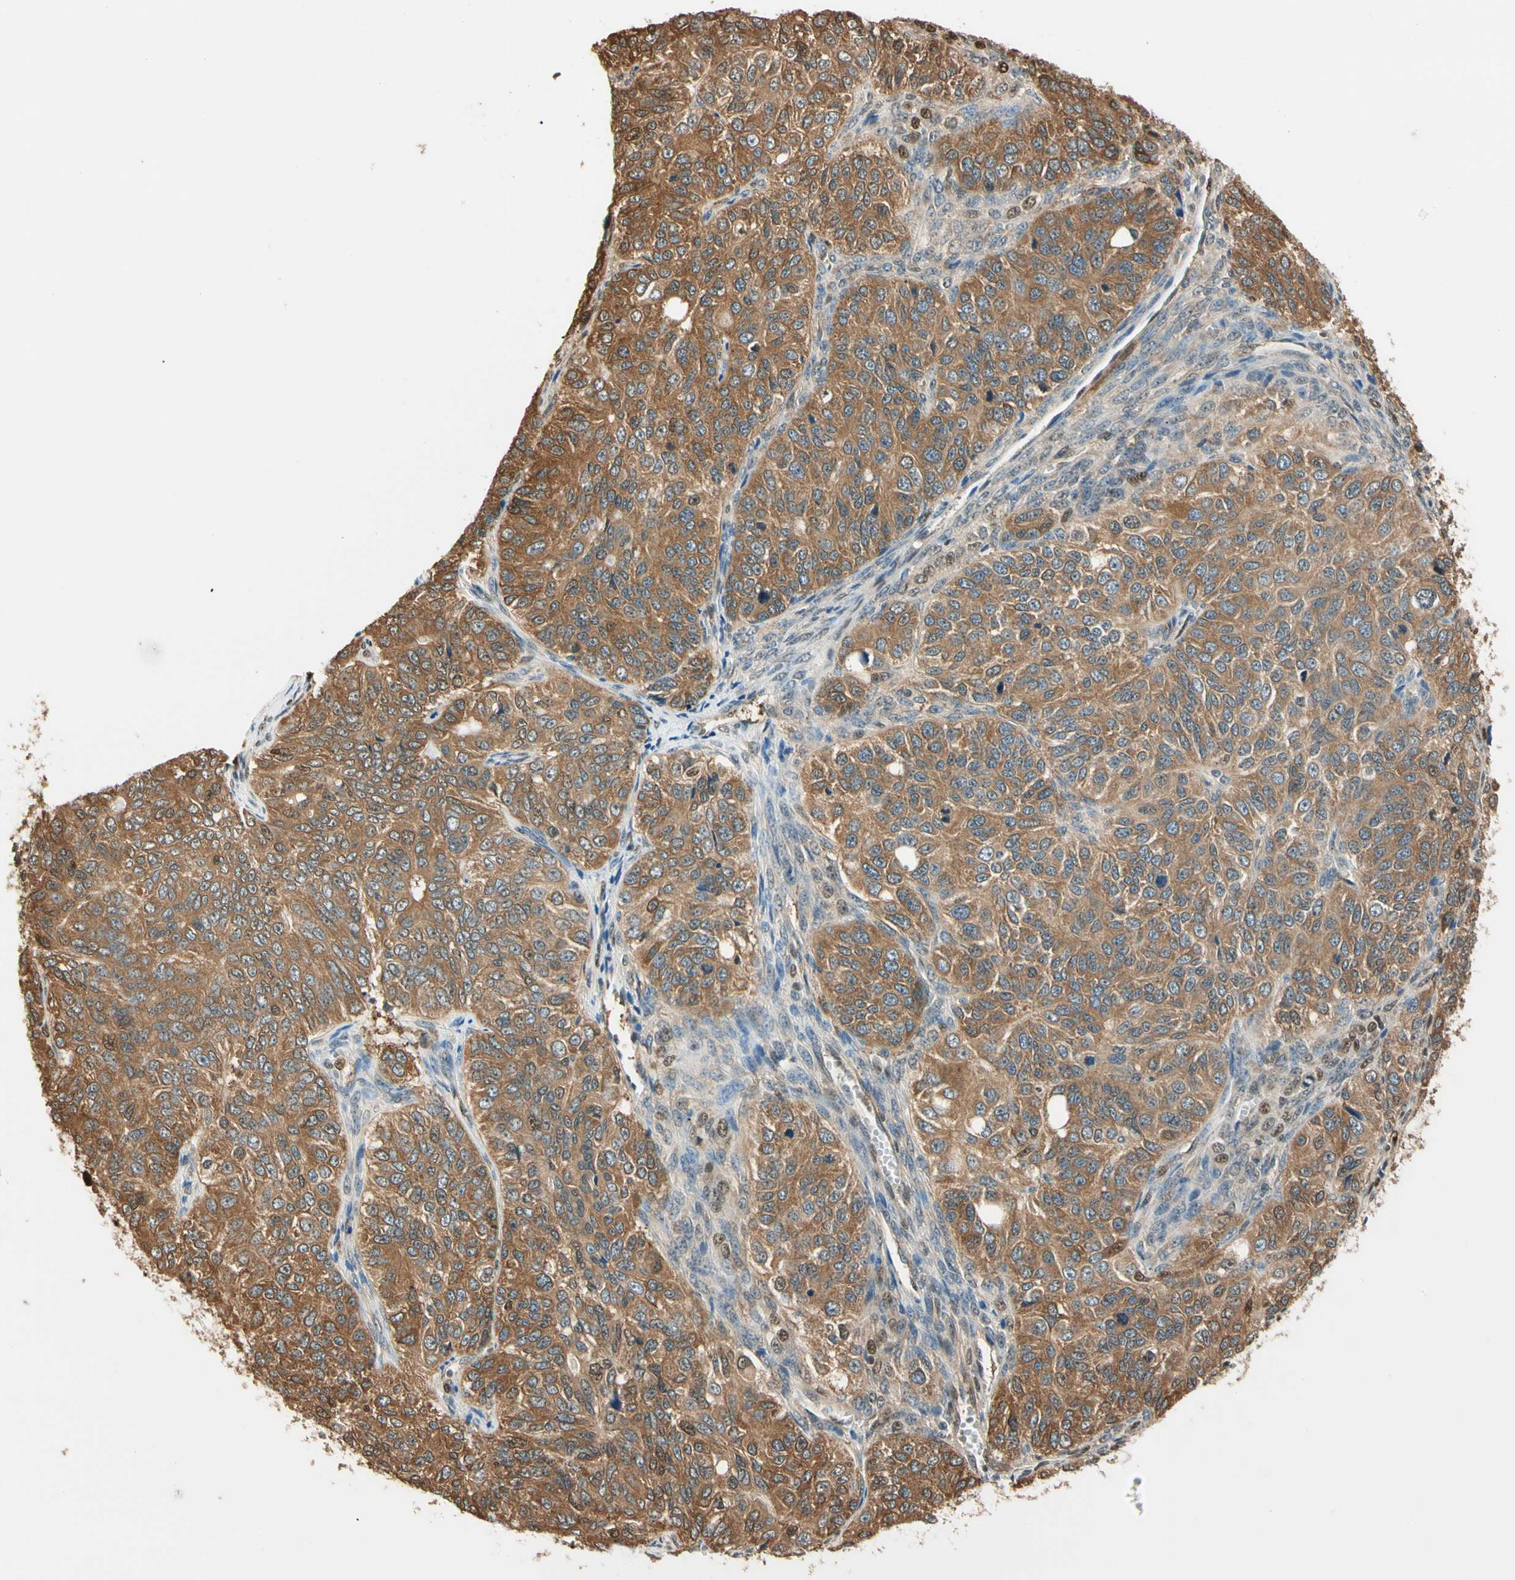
{"staining": {"intensity": "moderate", "quantity": ">75%", "location": "cytoplasmic/membranous"}, "tissue": "ovarian cancer", "cell_type": "Tumor cells", "image_type": "cancer", "snomed": [{"axis": "morphology", "description": "Carcinoma, endometroid"}, {"axis": "topography", "description": "Ovary"}], "caption": "Immunohistochemical staining of human ovarian endometroid carcinoma displays medium levels of moderate cytoplasmic/membranous protein expression in about >75% of tumor cells.", "gene": "PNCK", "patient": {"sex": "female", "age": 51}}